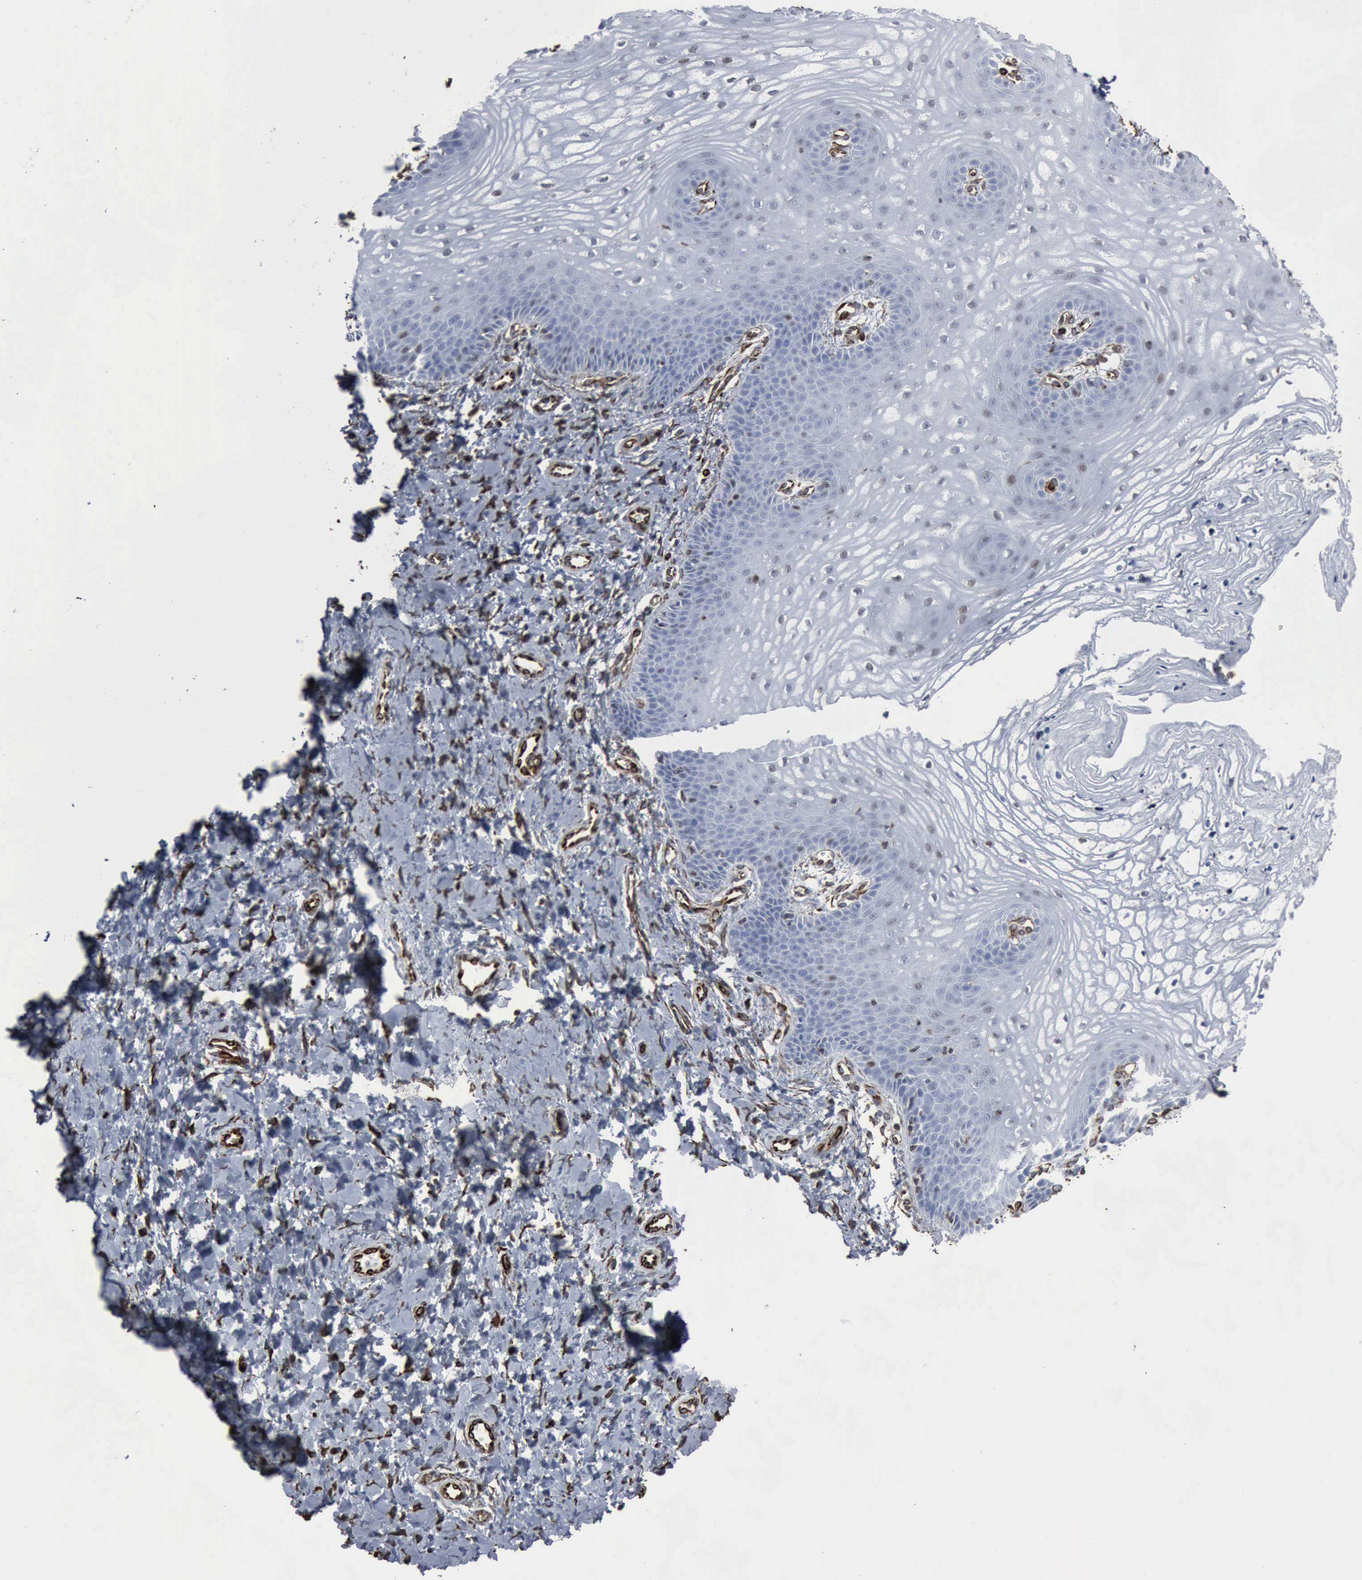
{"staining": {"intensity": "weak", "quantity": "<25%", "location": "nuclear"}, "tissue": "vagina", "cell_type": "Squamous epithelial cells", "image_type": "normal", "snomed": [{"axis": "morphology", "description": "Normal tissue, NOS"}, {"axis": "topography", "description": "Vagina"}], "caption": "DAB (3,3'-diaminobenzidine) immunohistochemical staining of normal vagina displays no significant staining in squamous epithelial cells. (Immunohistochemistry (ihc), brightfield microscopy, high magnification).", "gene": "CCNE1", "patient": {"sex": "female", "age": 68}}